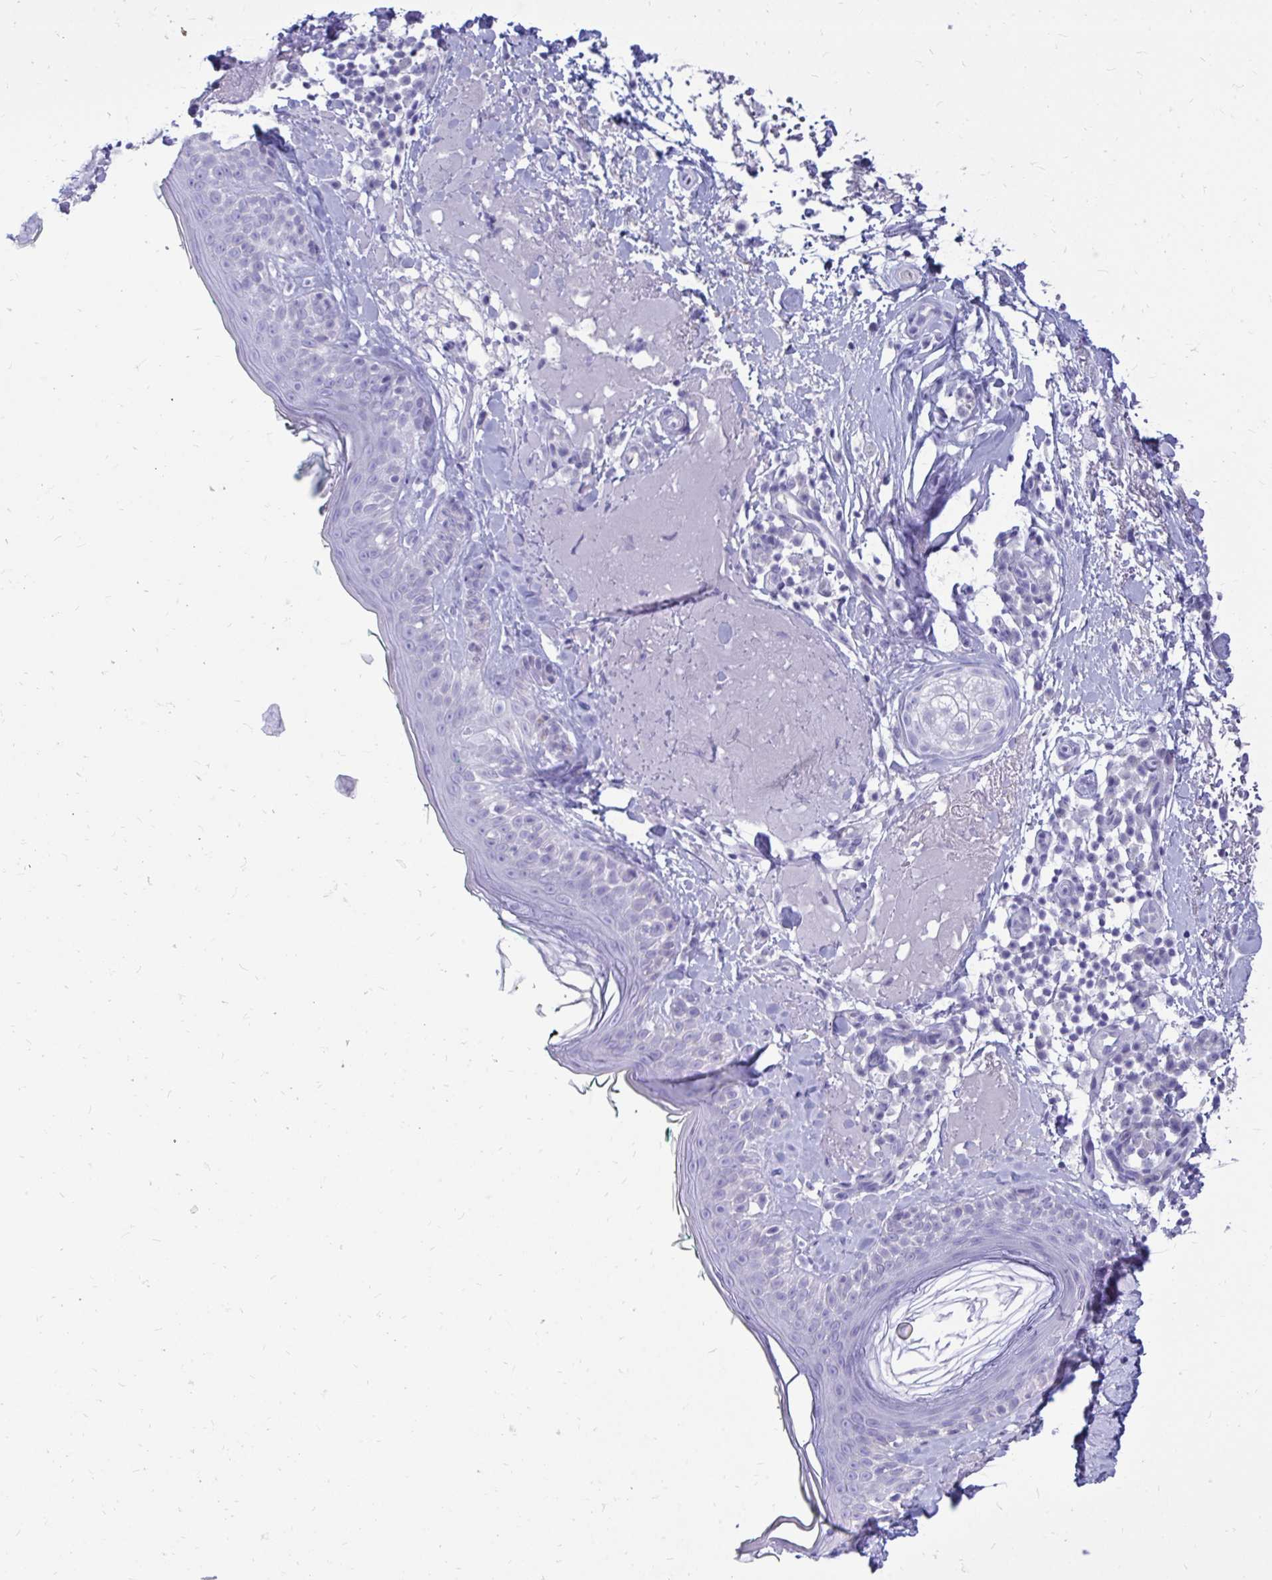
{"staining": {"intensity": "negative", "quantity": "none", "location": "none"}, "tissue": "skin", "cell_type": "Fibroblasts", "image_type": "normal", "snomed": [{"axis": "morphology", "description": "Normal tissue, NOS"}, {"axis": "topography", "description": "Skin"}], "caption": "High power microscopy micrograph of an immunohistochemistry photomicrograph of benign skin, revealing no significant staining in fibroblasts.", "gene": "NANOGNB", "patient": {"sex": "male", "age": 73}}